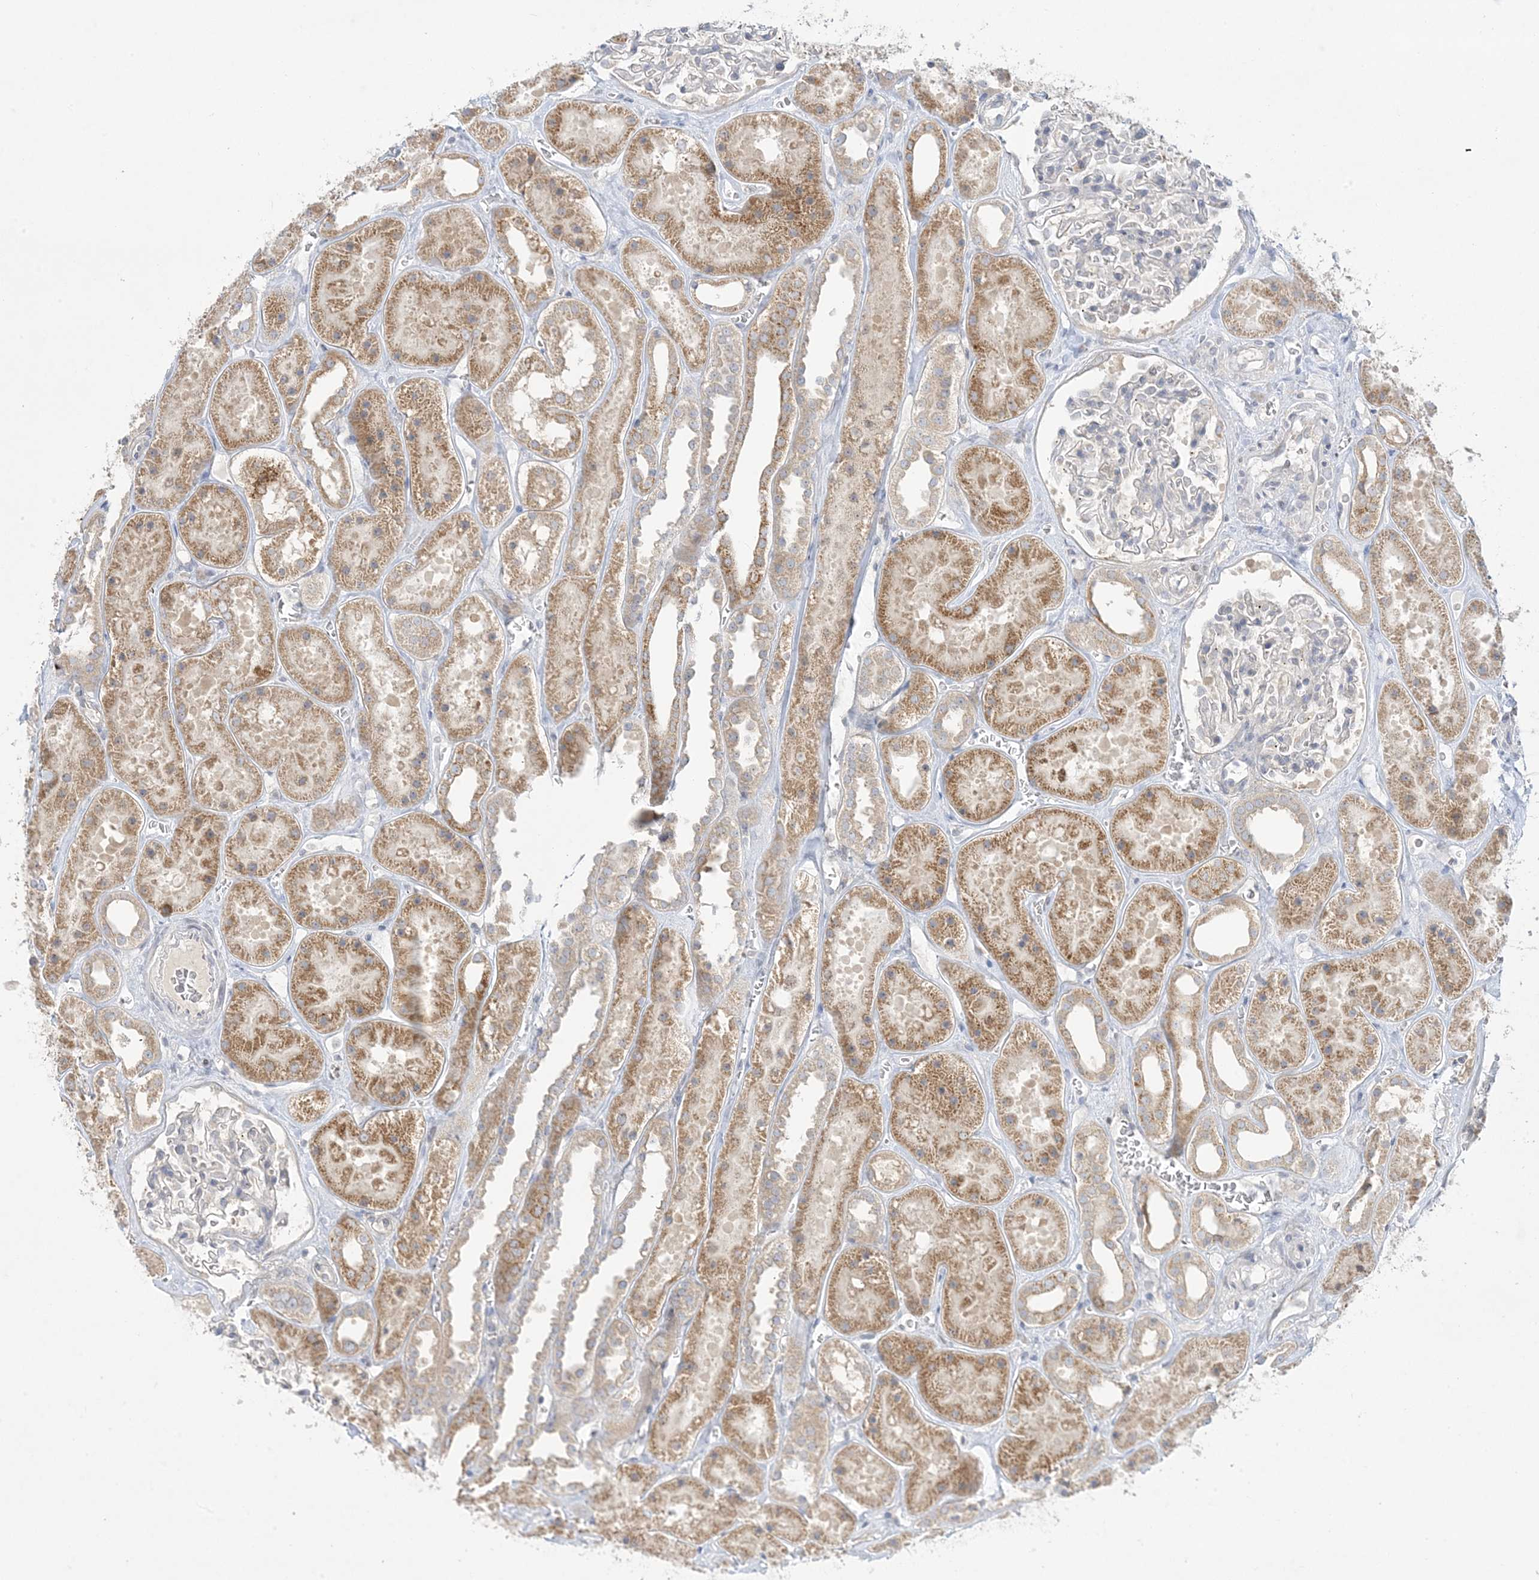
{"staining": {"intensity": "negative", "quantity": "none", "location": "none"}, "tissue": "kidney", "cell_type": "Cells in glomeruli", "image_type": "normal", "snomed": [{"axis": "morphology", "description": "Normal tissue, NOS"}, {"axis": "topography", "description": "Kidney"}], "caption": "IHC image of normal kidney: human kidney stained with DAB (3,3'-diaminobenzidine) shows no significant protein positivity in cells in glomeruli.", "gene": "RPP40", "patient": {"sex": "female", "age": 41}}